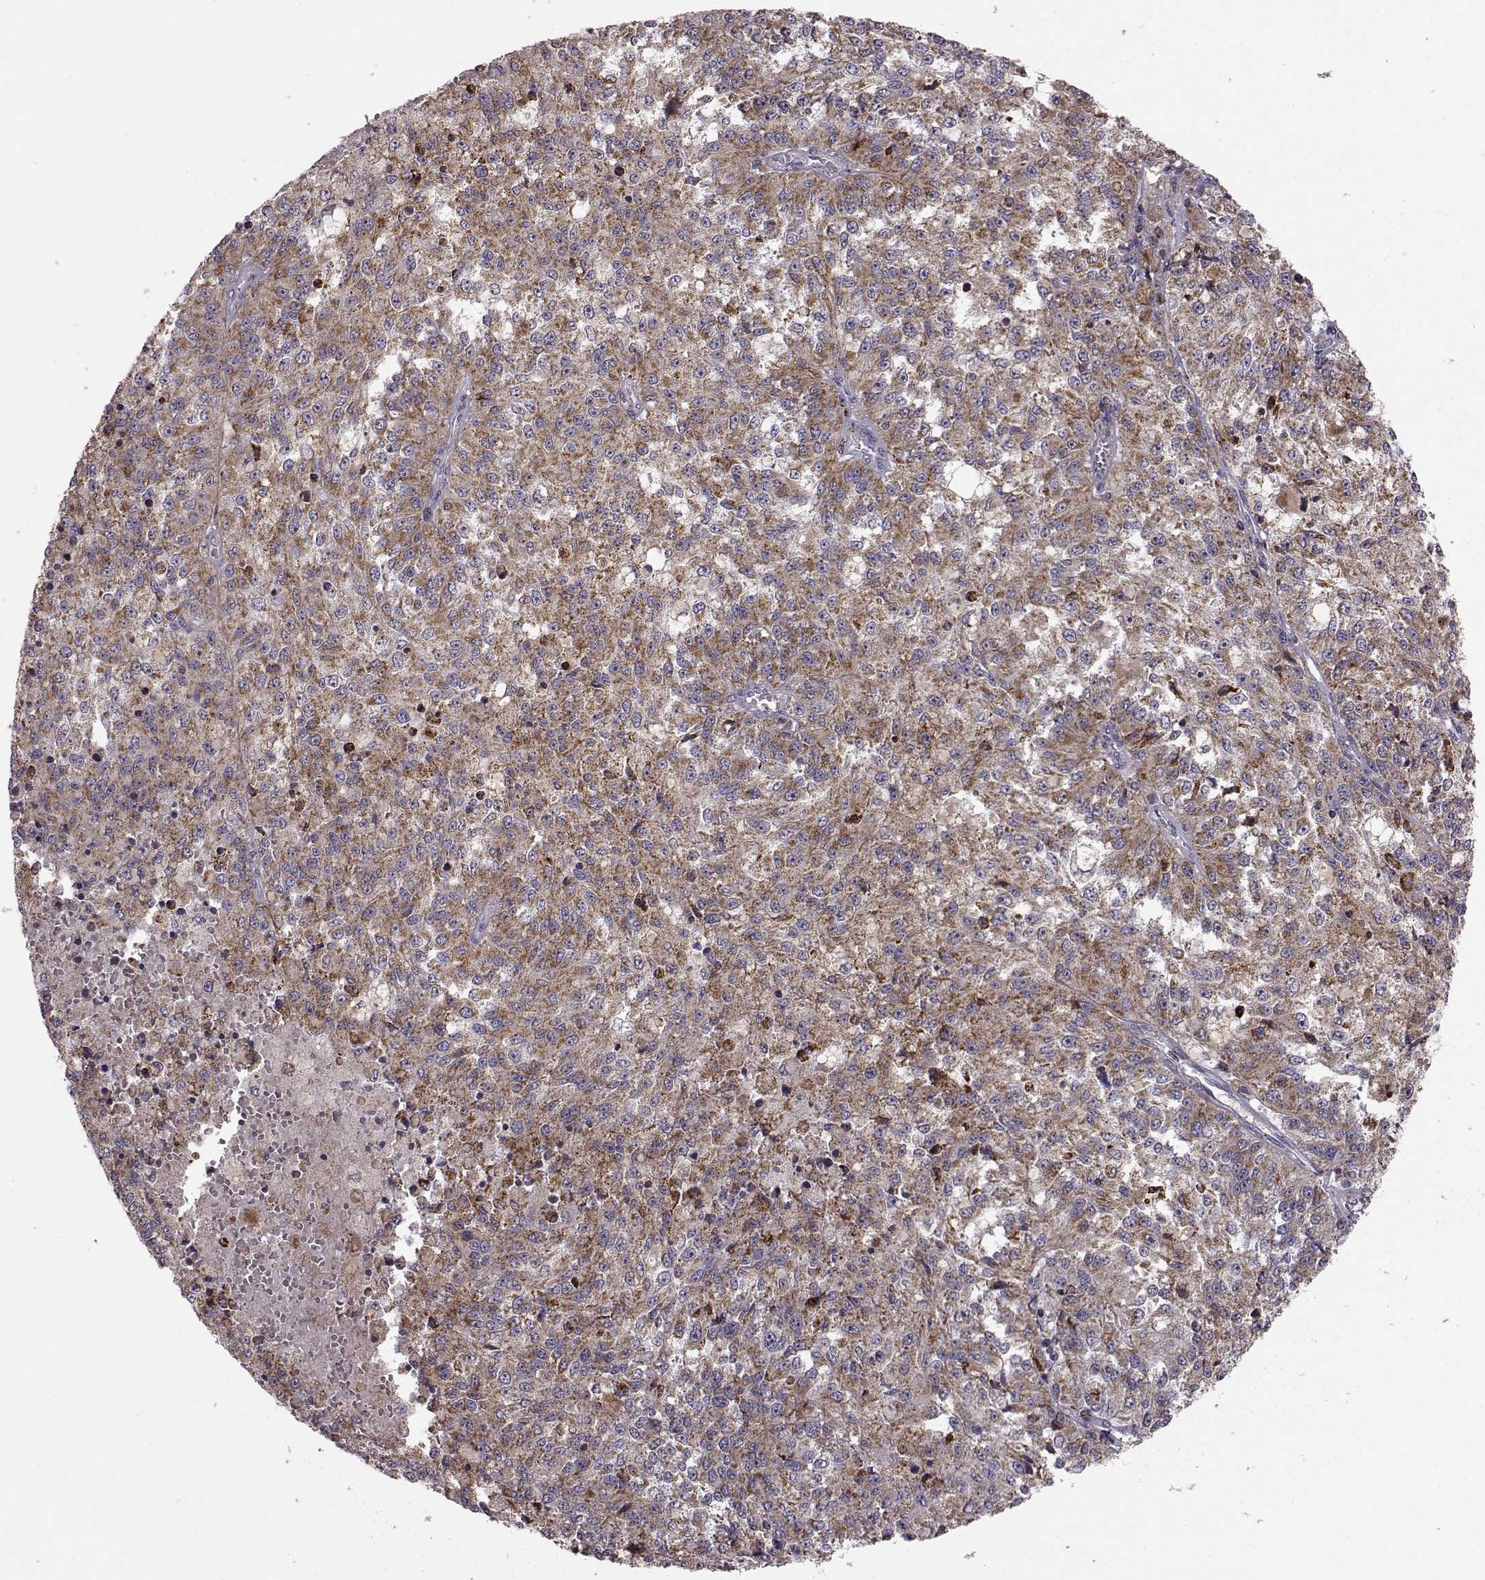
{"staining": {"intensity": "moderate", "quantity": ">75%", "location": "cytoplasmic/membranous"}, "tissue": "melanoma", "cell_type": "Tumor cells", "image_type": "cancer", "snomed": [{"axis": "morphology", "description": "Malignant melanoma, Metastatic site"}, {"axis": "topography", "description": "Lymph node"}], "caption": "Immunohistochemical staining of human malignant melanoma (metastatic site) shows medium levels of moderate cytoplasmic/membranous protein expression in approximately >75% of tumor cells.", "gene": "ATP5MF", "patient": {"sex": "female", "age": 64}}